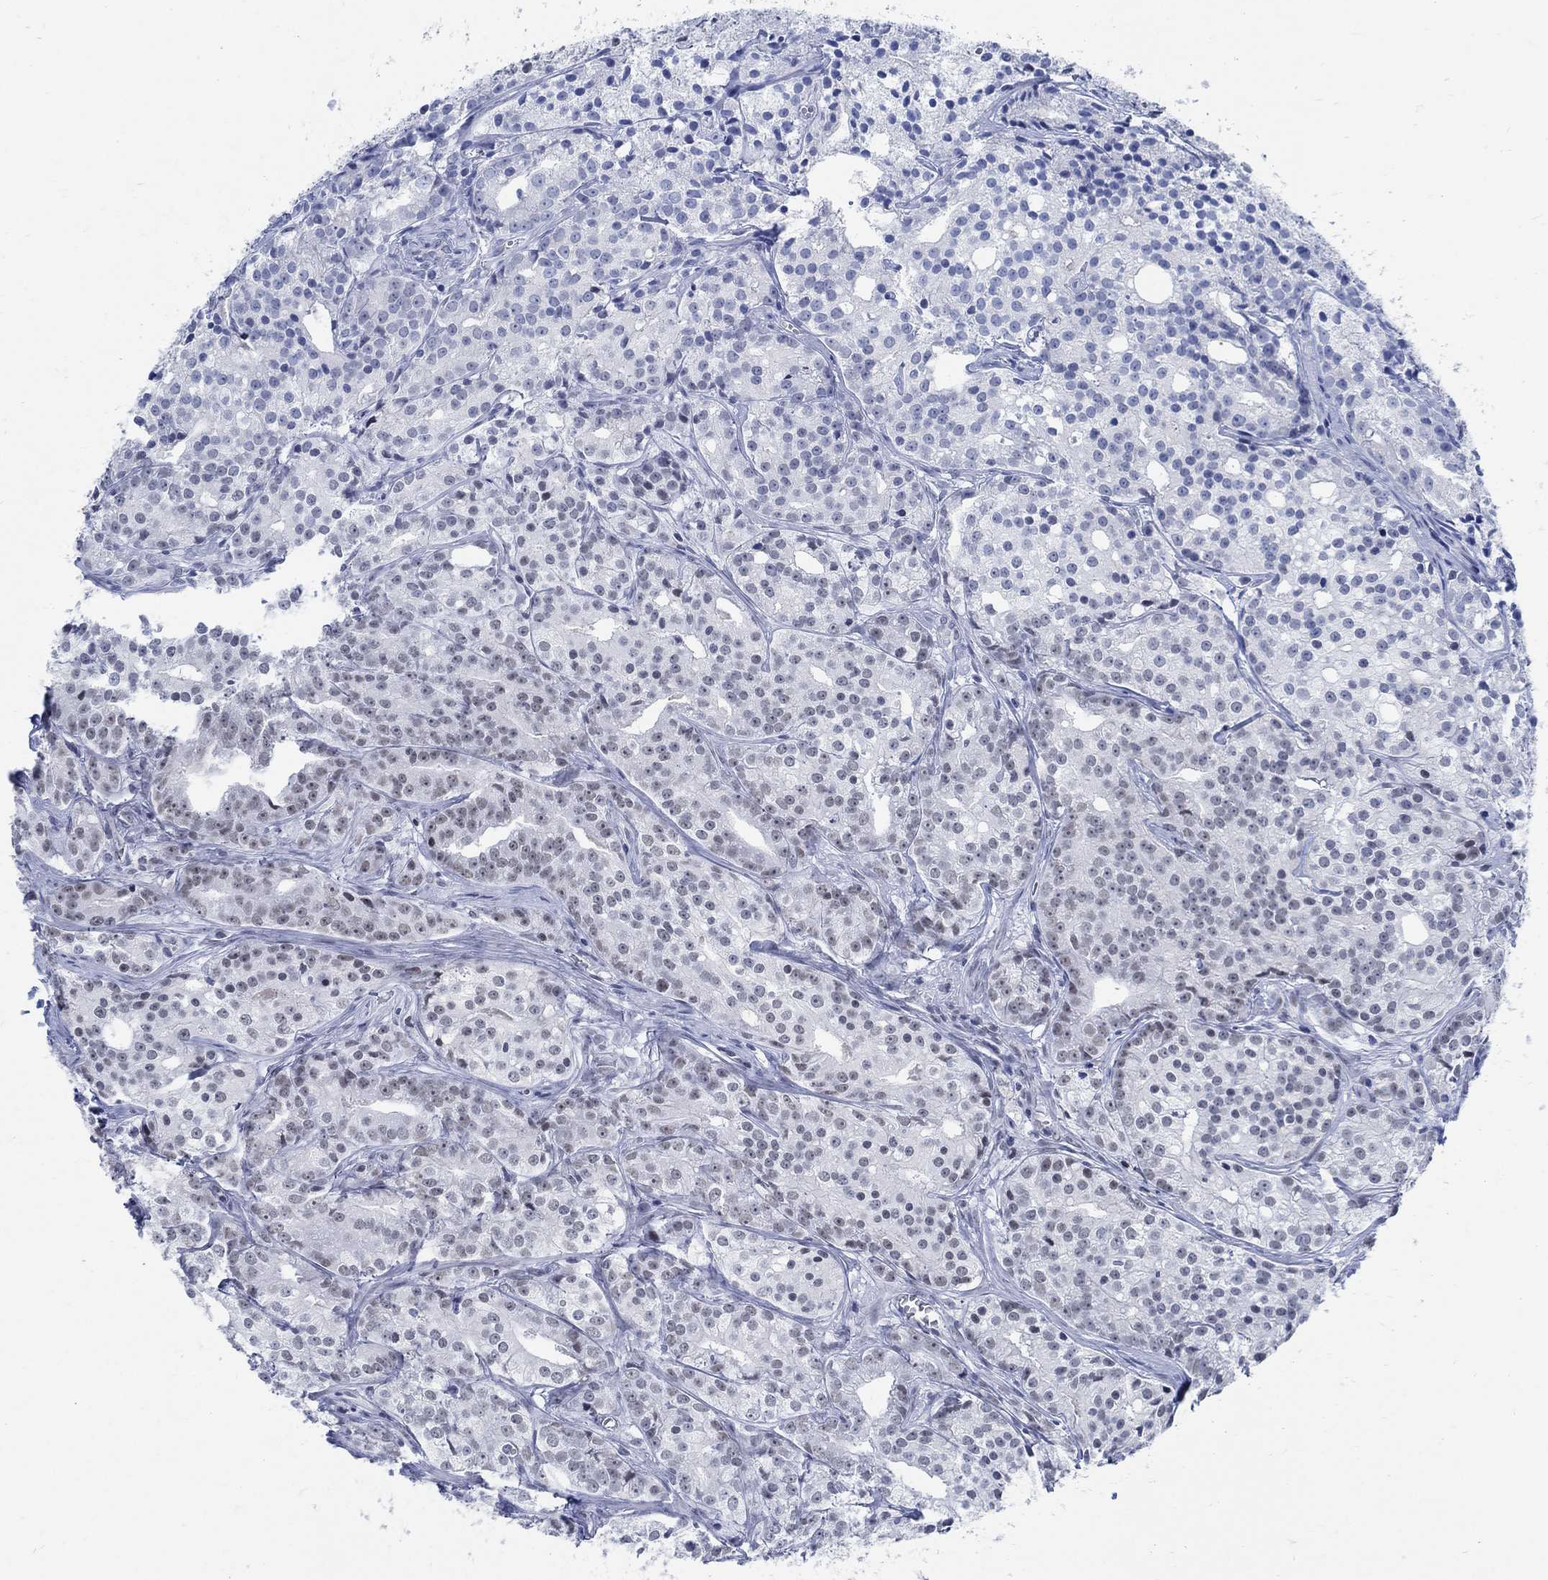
{"staining": {"intensity": "weak", "quantity": "<25%", "location": "nuclear"}, "tissue": "prostate cancer", "cell_type": "Tumor cells", "image_type": "cancer", "snomed": [{"axis": "morphology", "description": "Adenocarcinoma, Medium grade"}, {"axis": "topography", "description": "Prostate"}], "caption": "IHC micrograph of neoplastic tissue: human prostate medium-grade adenocarcinoma stained with DAB (3,3'-diaminobenzidine) demonstrates no significant protein expression in tumor cells.", "gene": "DLK1", "patient": {"sex": "male", "age": 74}}